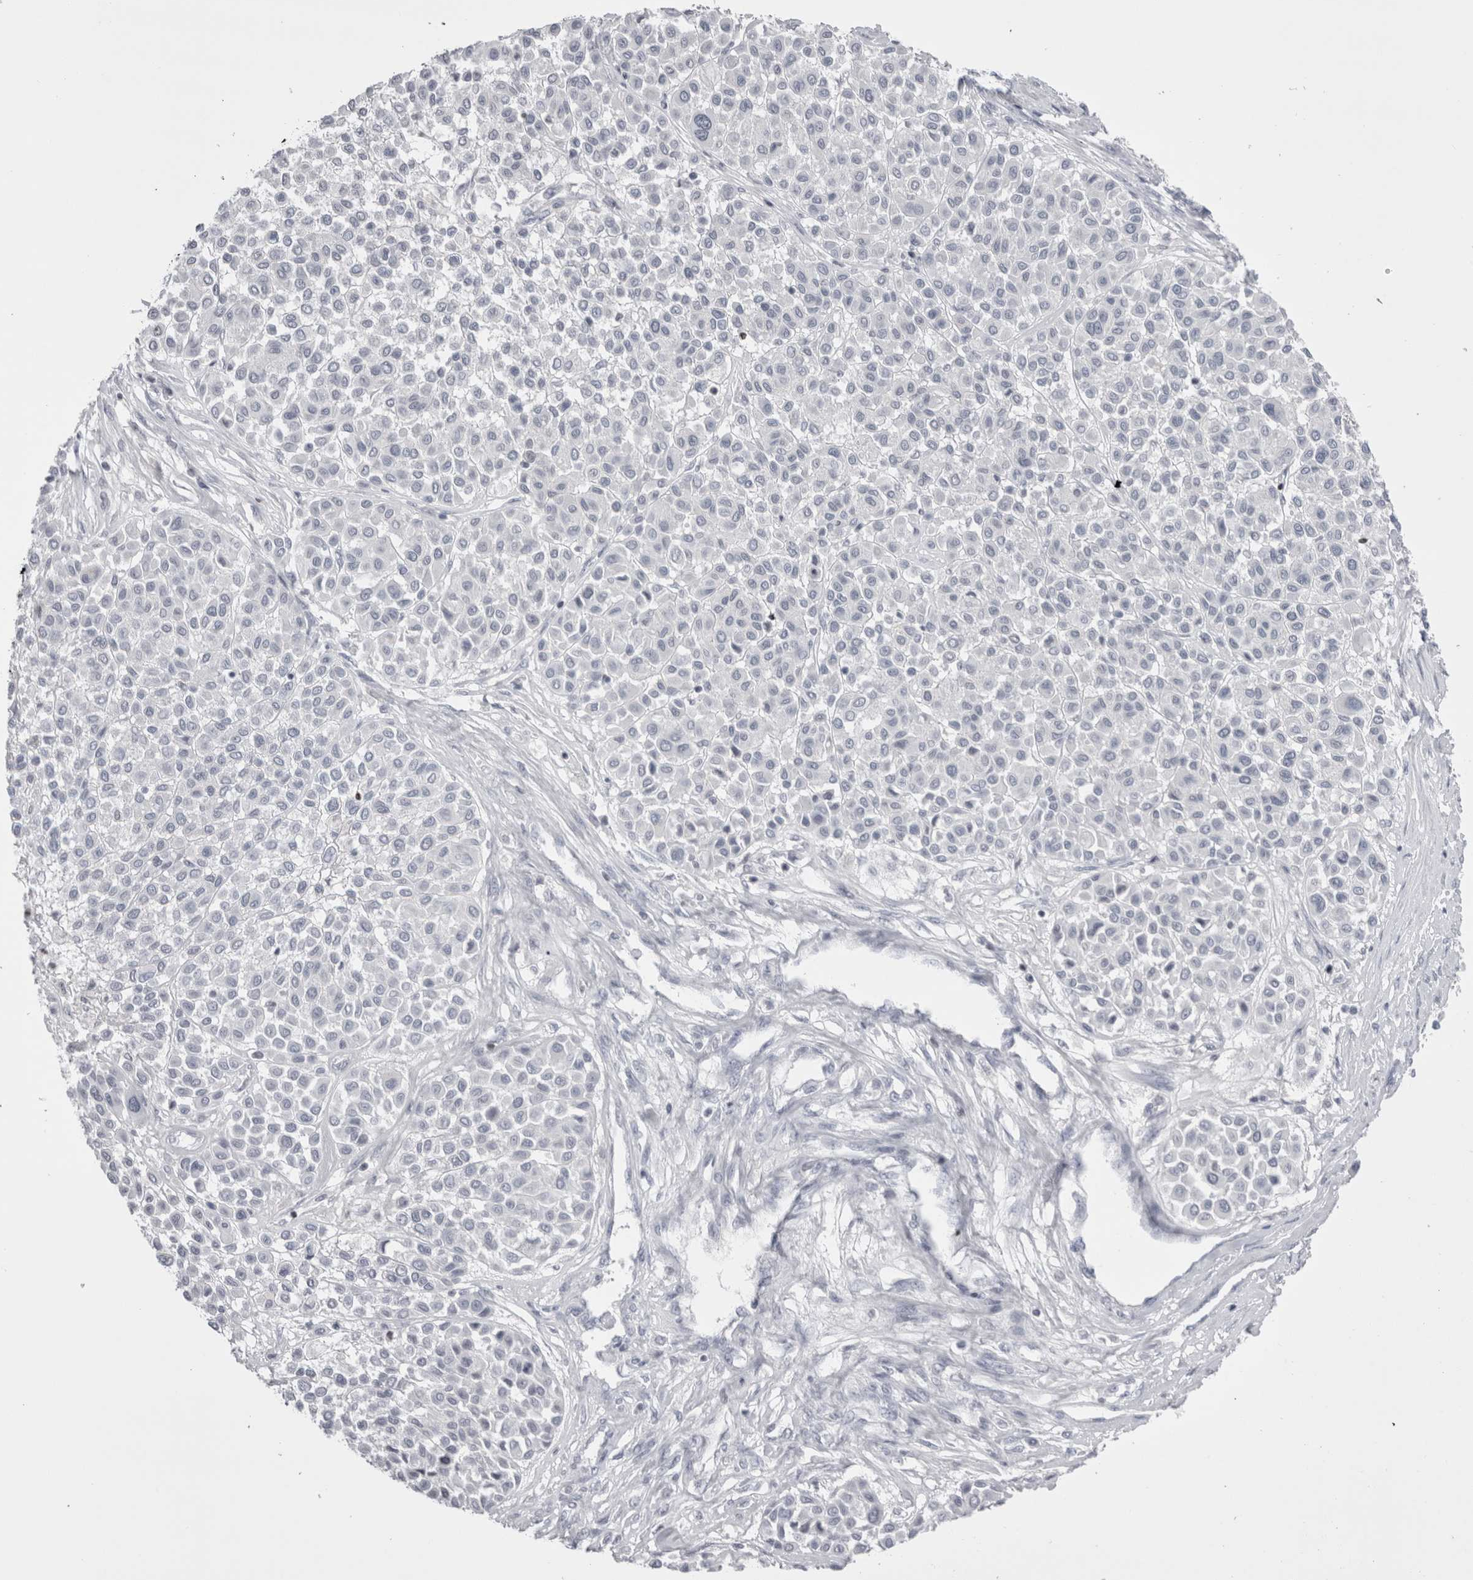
{"staining": {"intensity": "negative", "quantity": "none", "location": "none"}, "tissue": "melanoma", "cell_type": "Tumor cells", "image_type": "cancer", "snomed": [{"axis": "morphology", "description": "Malignant melanoma, Metastatic site"}, {"axis": "topography", "description": "Soft tissue"}], "caption": "Tumor cells are negative for protein expression in human melanoma.", "gene": "FNDC8", "patient": {"sex": "male", "age": 41}}